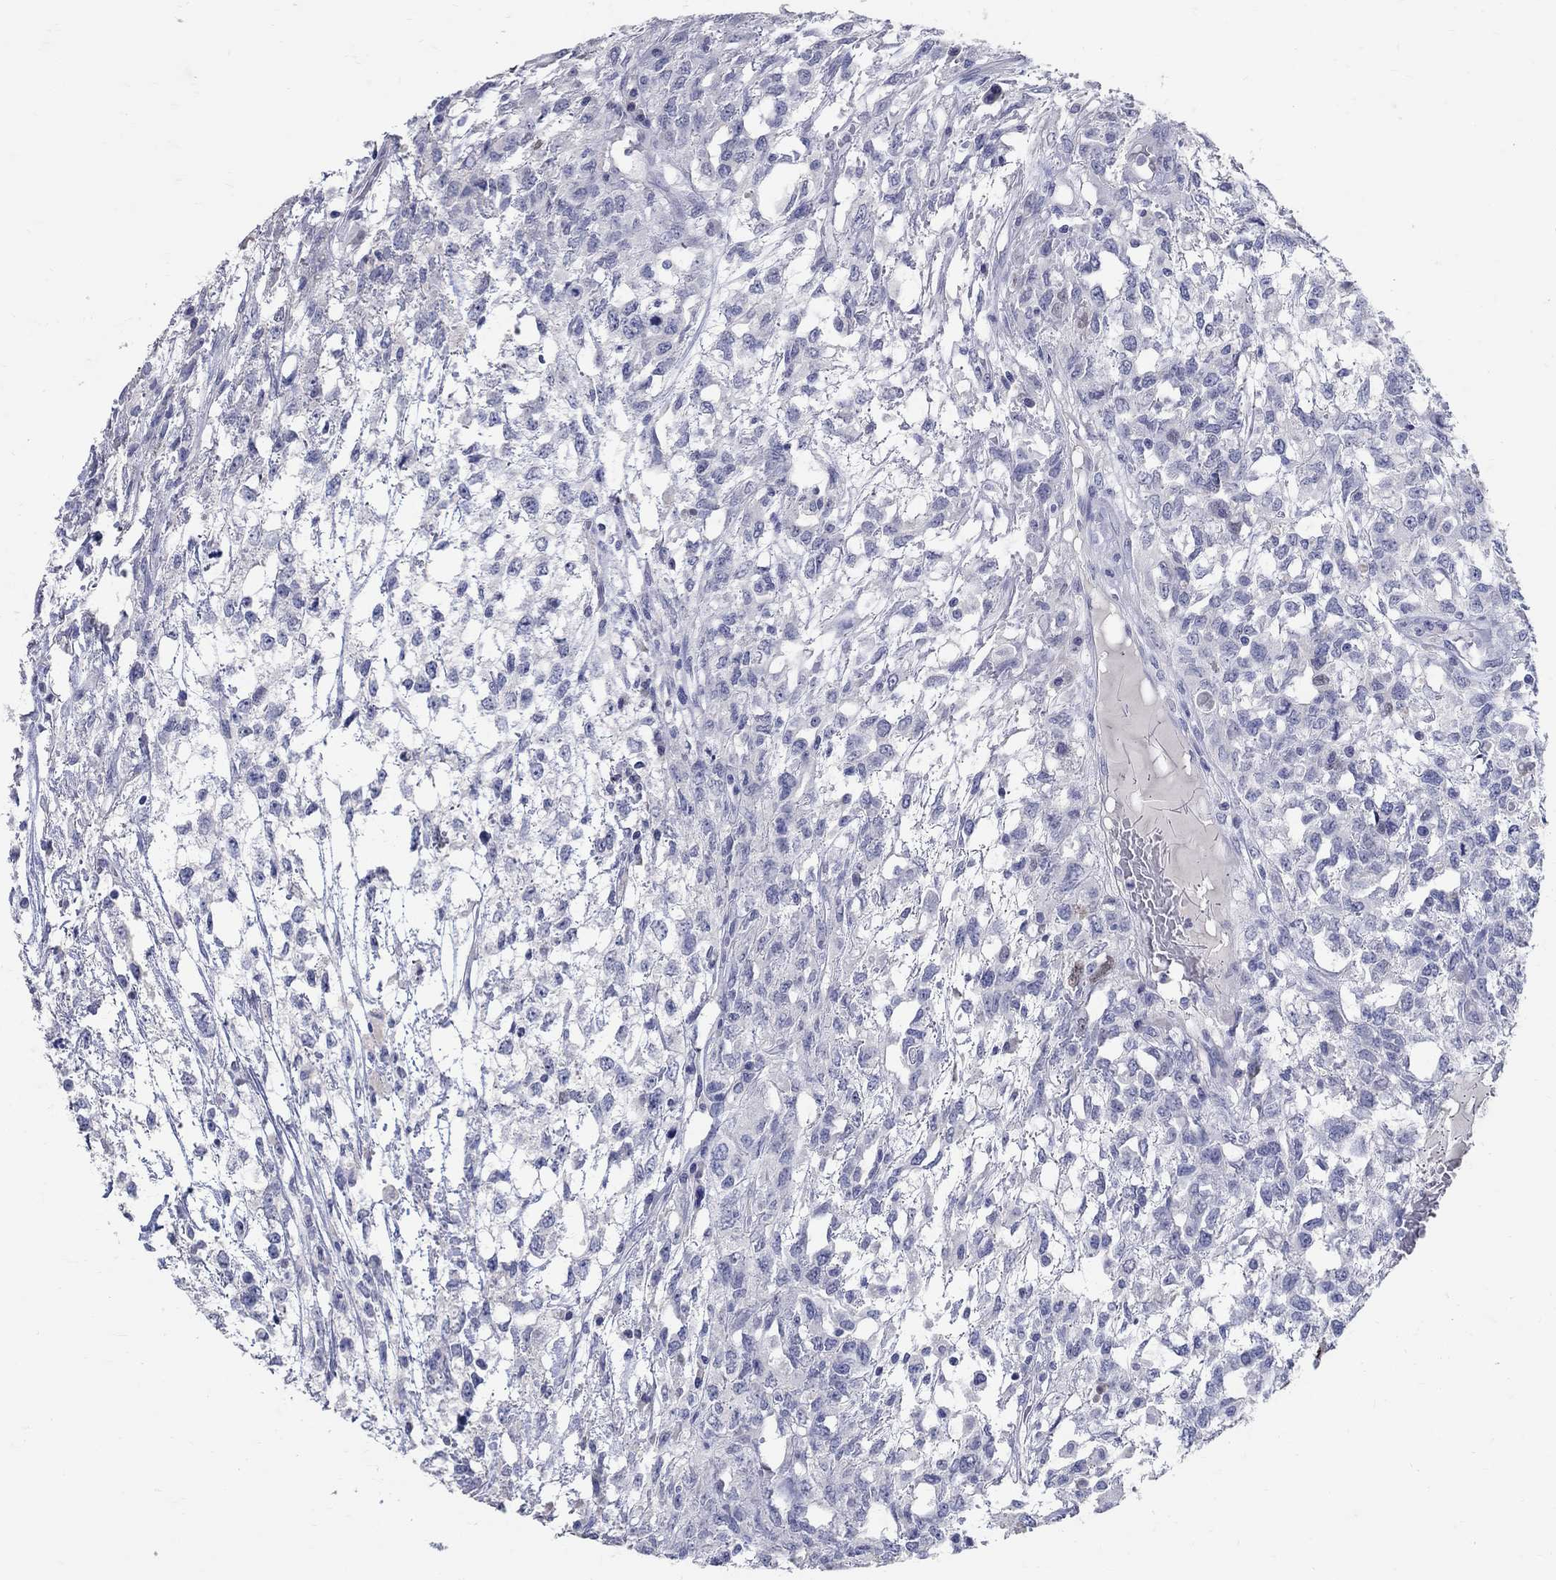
{"staining": {"intensity": "negative", "quantity": "none", "location": "none"}, "tissue": "testis cancer", "cell_type": "Tumor cells", "image_type": "cancer", "snomed": [{"axis": "morphology", "description": "Seminoma, NOS"}, {"axis": "topography", "description": "Testis"}], "caption": "Photomicrograph shows no significant protein positivity in tumor cells of seminoma (testis).", "gene": "SOX2", "patient": {"sex": "male", "age": 52}}